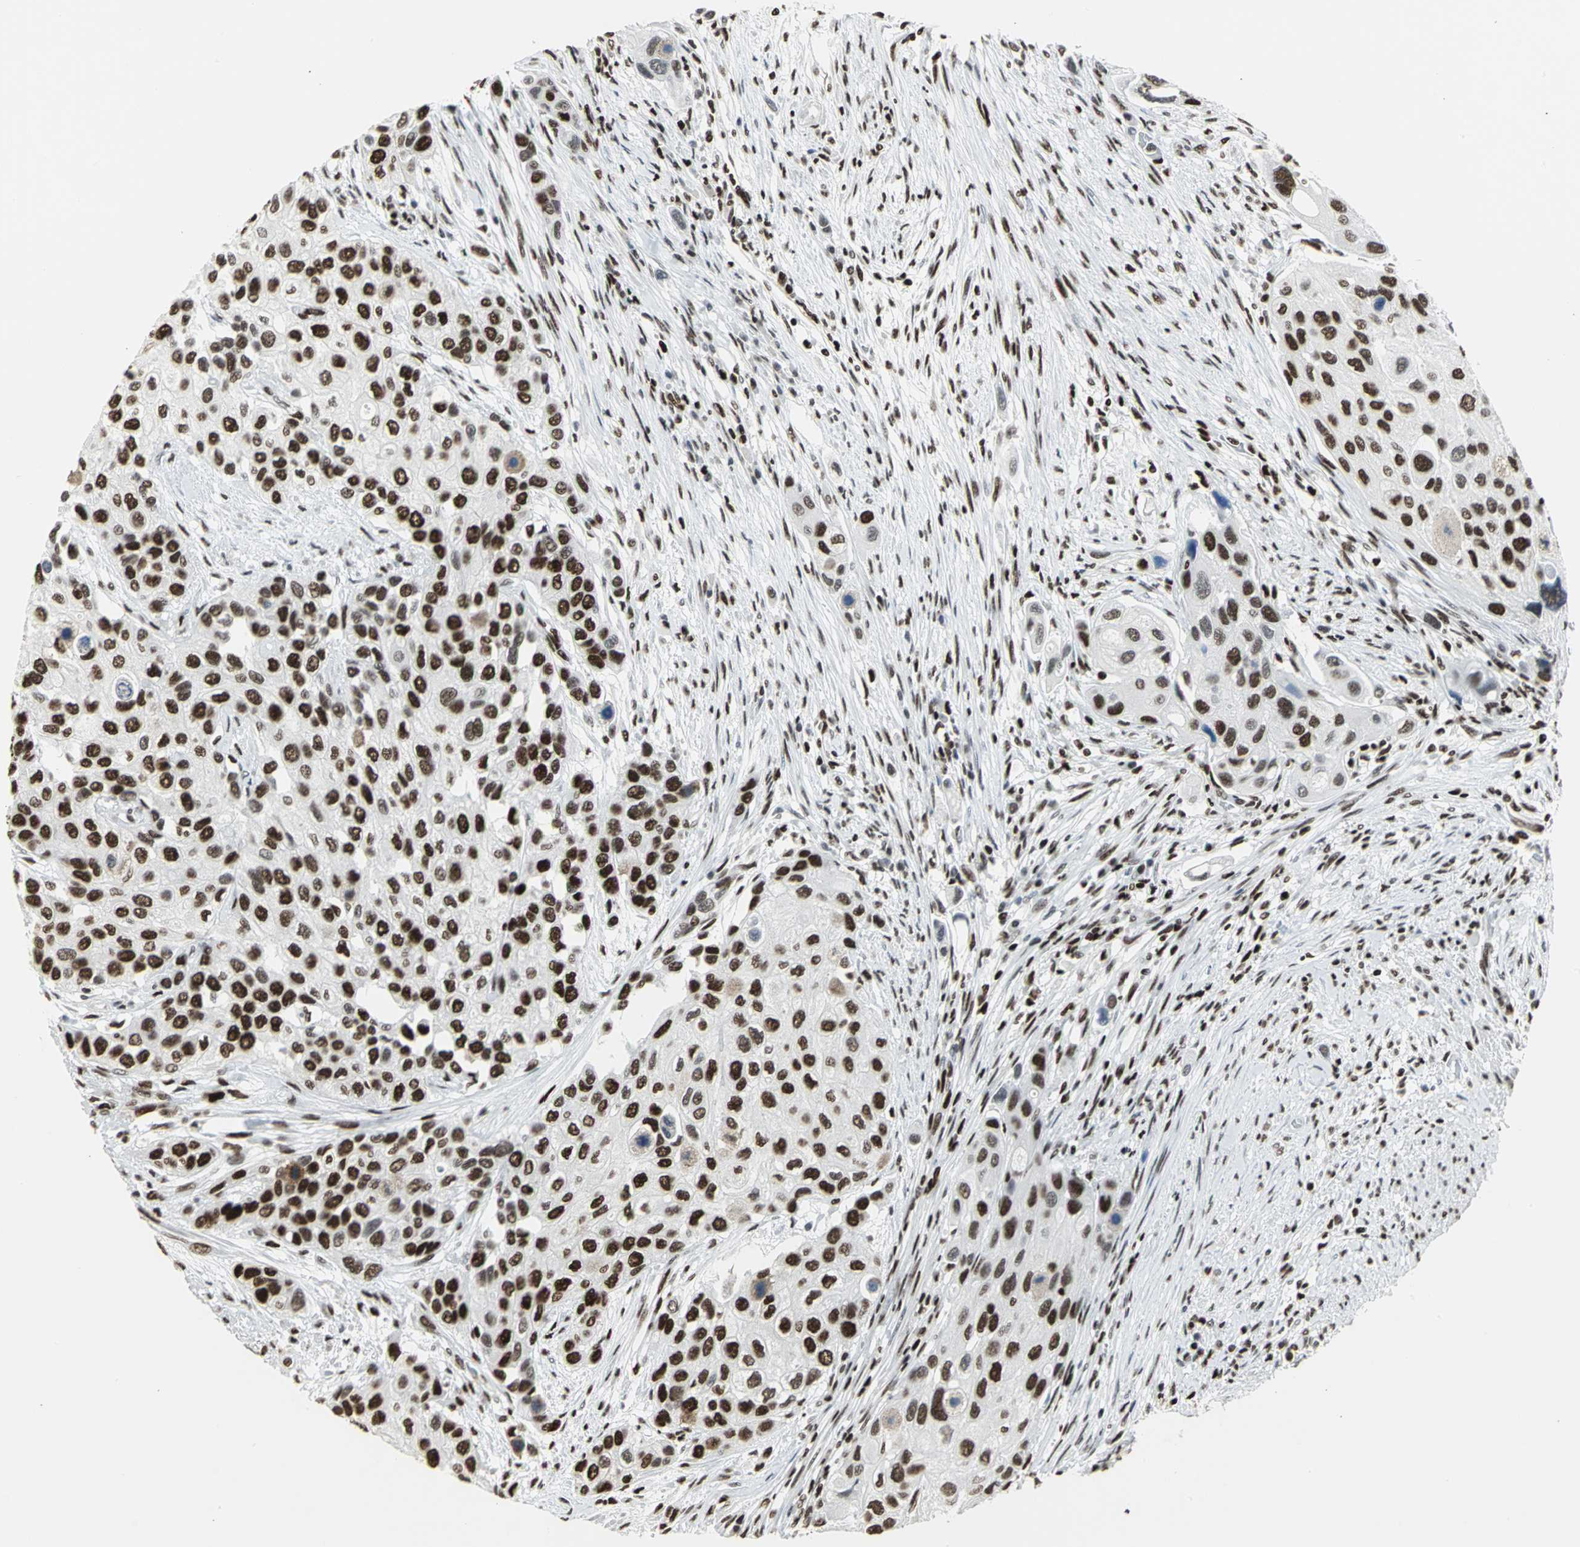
{"staining": {"intensity": "strong", "quantity": ">75%", "location": "nuclear"}, "tissue": "urothelial cancer", "cell_type": "Tumor cells", "image_type": "cancer", "snomed": [{"axis": "morphology", "description": "Urothelial carcinoma, High grade"}, {"axis": "topography", "description": "Urinary bladder"}], "caption": "Immunohistochemical staining of urothelial cancer shows strong nuclear protein positivity in about >75% of tumor cells.", "gene": "HNRNPD", "patient": {"sex": "female", "age": 56}}